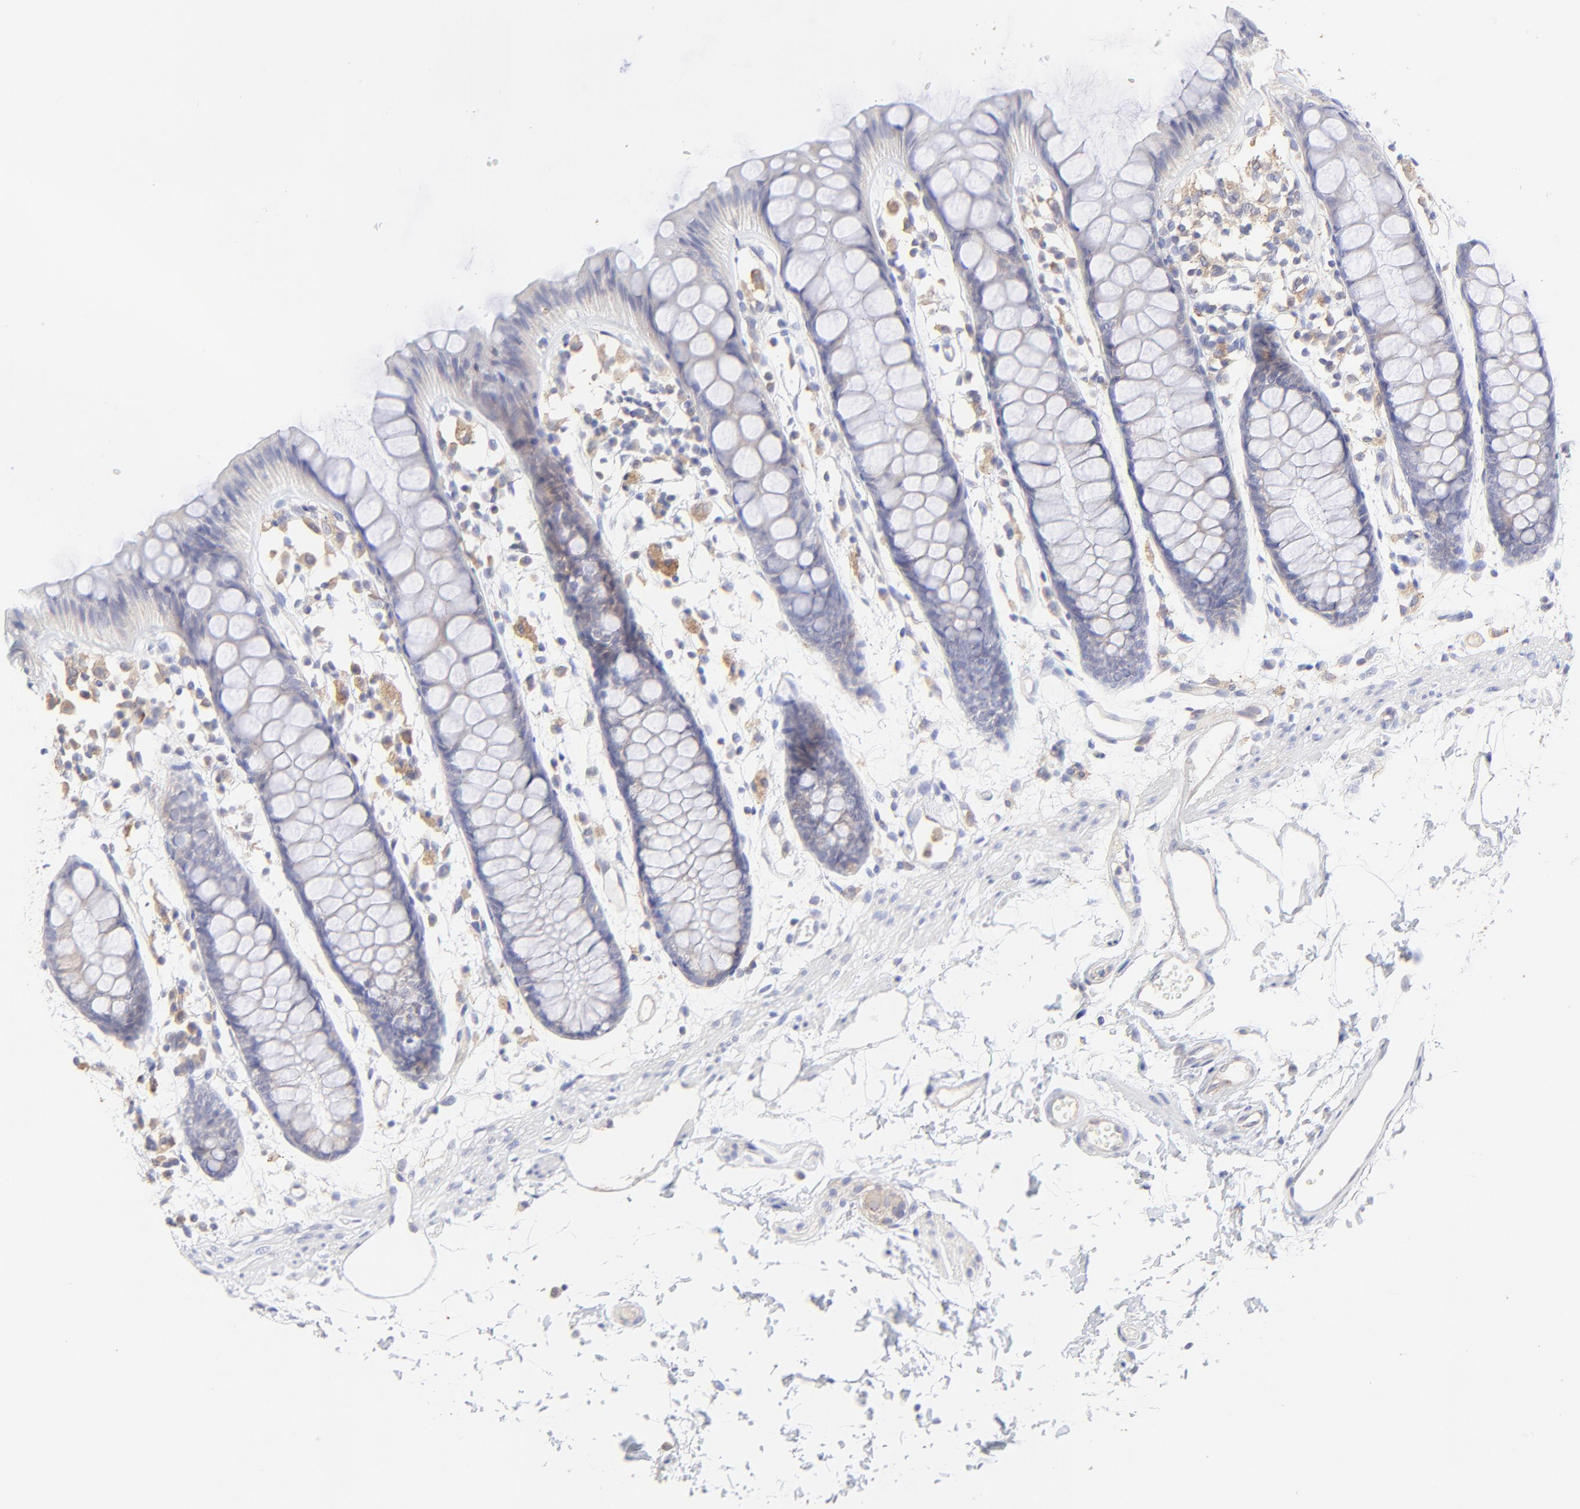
{"staining": {"intensity": "negative", "quantity": "none", "location": "none"}, "tissue": "rectum", "cell_type": "Glandular cells", "image_type": "normal", "snomed": [{"axis": "morphology", "description": "Normal tissue, NOS"}, {"axis": "topography", "description": "Rectum"}], "caption": "High power microscopy micrograph of an IHC photomicrograph of benign rectum, revealing no significant expression in glandular cells. (Immunohistochemistry, brightfield microscopy, high magnification).", "gene": "LHFPL1", "patient": {"sex": "female", "age": 66}}